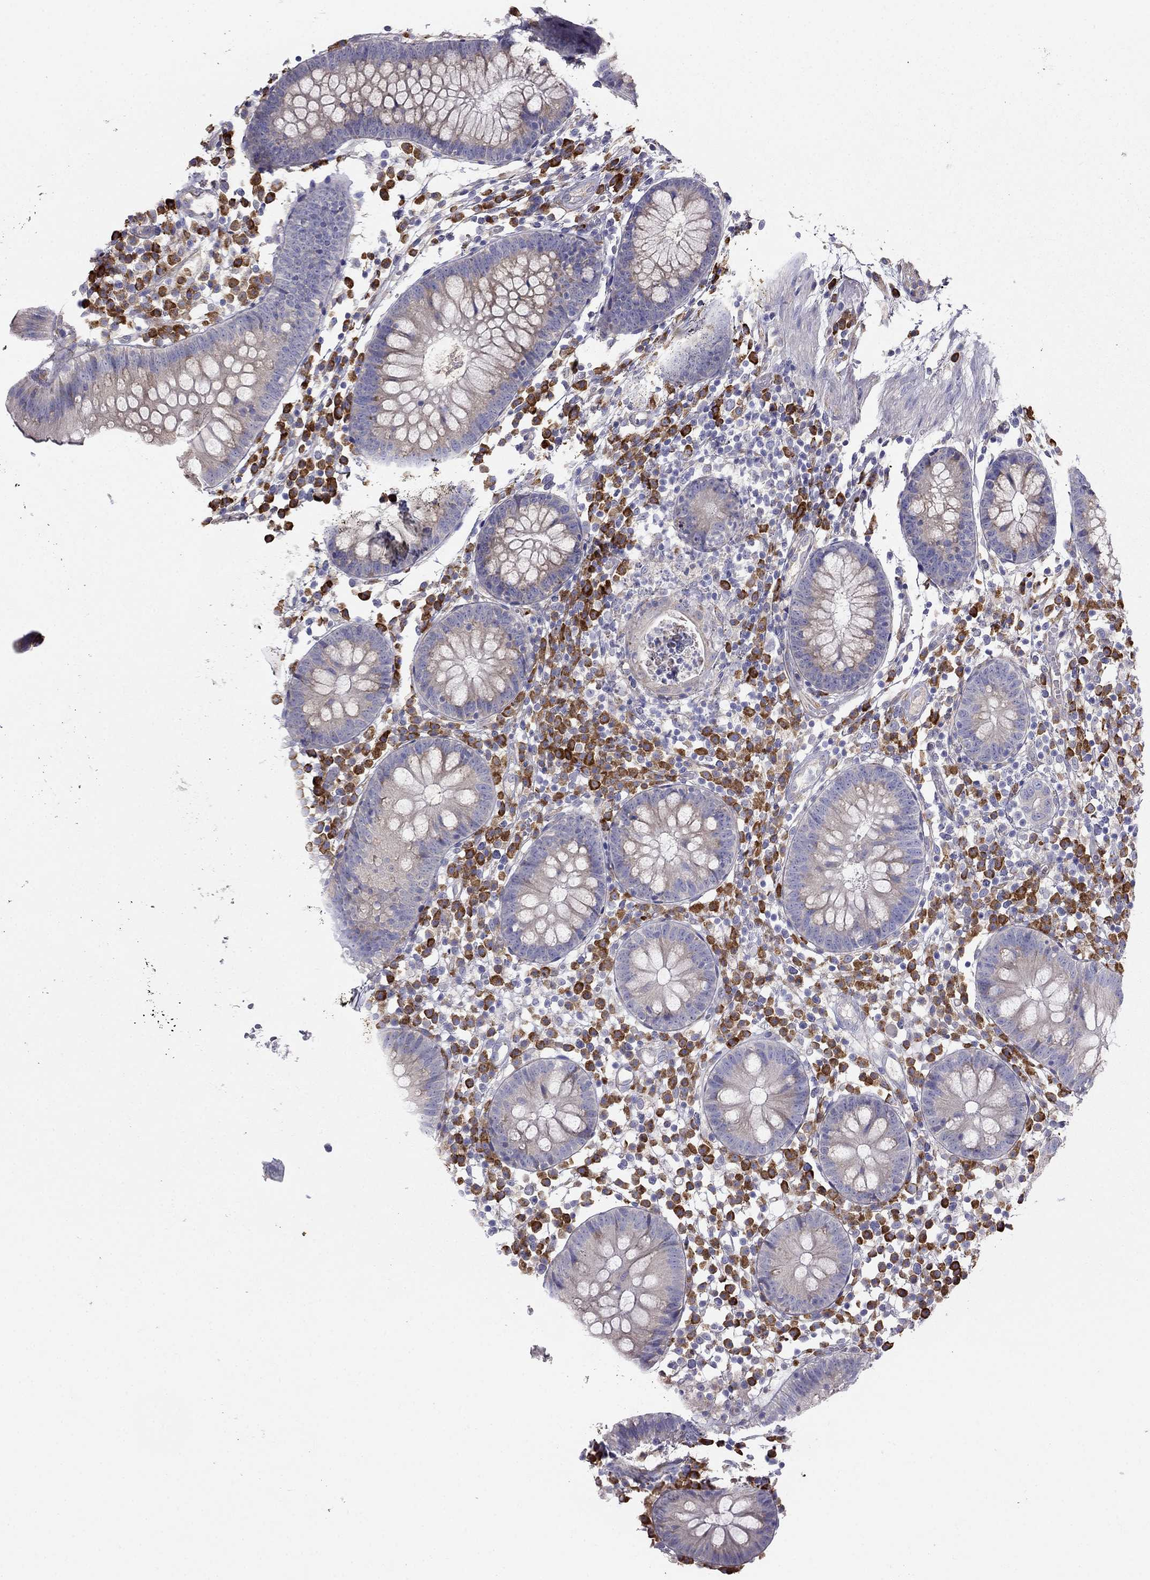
{"staining": {"intensity": "weak", "quantity": ">75%", "location": "cytoplasmic/membranous"}, "tissue": "colon", "cell_type": "Endothelial cells", "image_type": "normal", "snomed": [{"axis": "morphology", "description": "Normal tissue, NOS"}, {"axis": "topography", "description": "Rectum"}], "caption": "A brown stain labels weak cytoplasmic/membranous positivity of a protein in endothelial cells of normal human colon.", "gene": "LONRF2", "patient": {"sex": "male", "age": 70}}